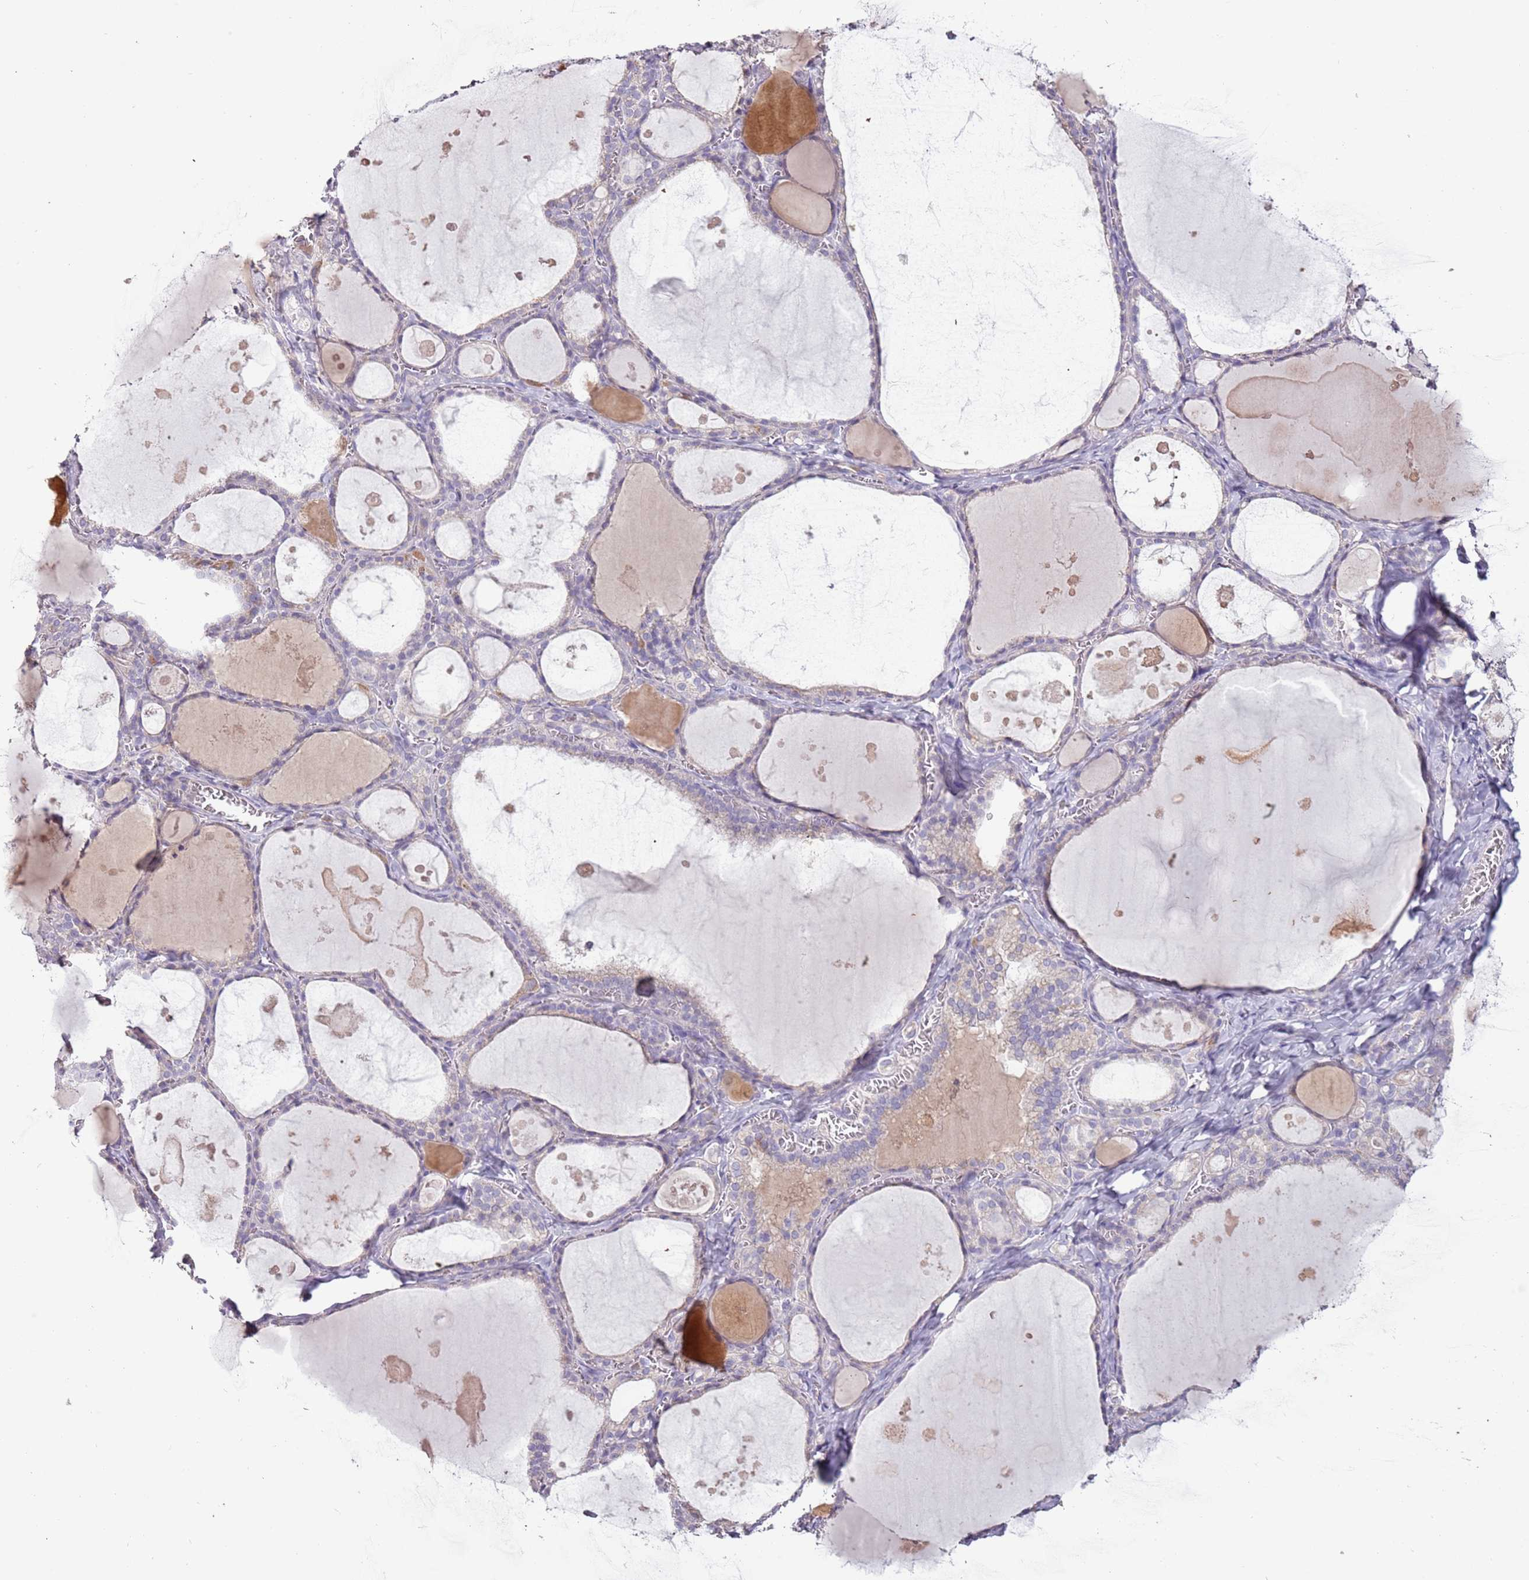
{"staining": {"intensity": "negative", "quantity": "none", "location": "none"}, "tissue": "thyroid gland", "cell_type": "Glandular cells", "image_type": "normal", "snomed": [{"axis": "morphology", "description": "Normal tissue, NOS"}, {"axis": "topography", "description": "Thyroid gland"}], "caption": "Glandular cells are negative for brown protein staining in benign thyroid gland. (DAB immunohistochemistry visualized using brightfield microscopy, high magnification).", "gene": "SYS1", "patient": {"sex": "male", "age": 56}}